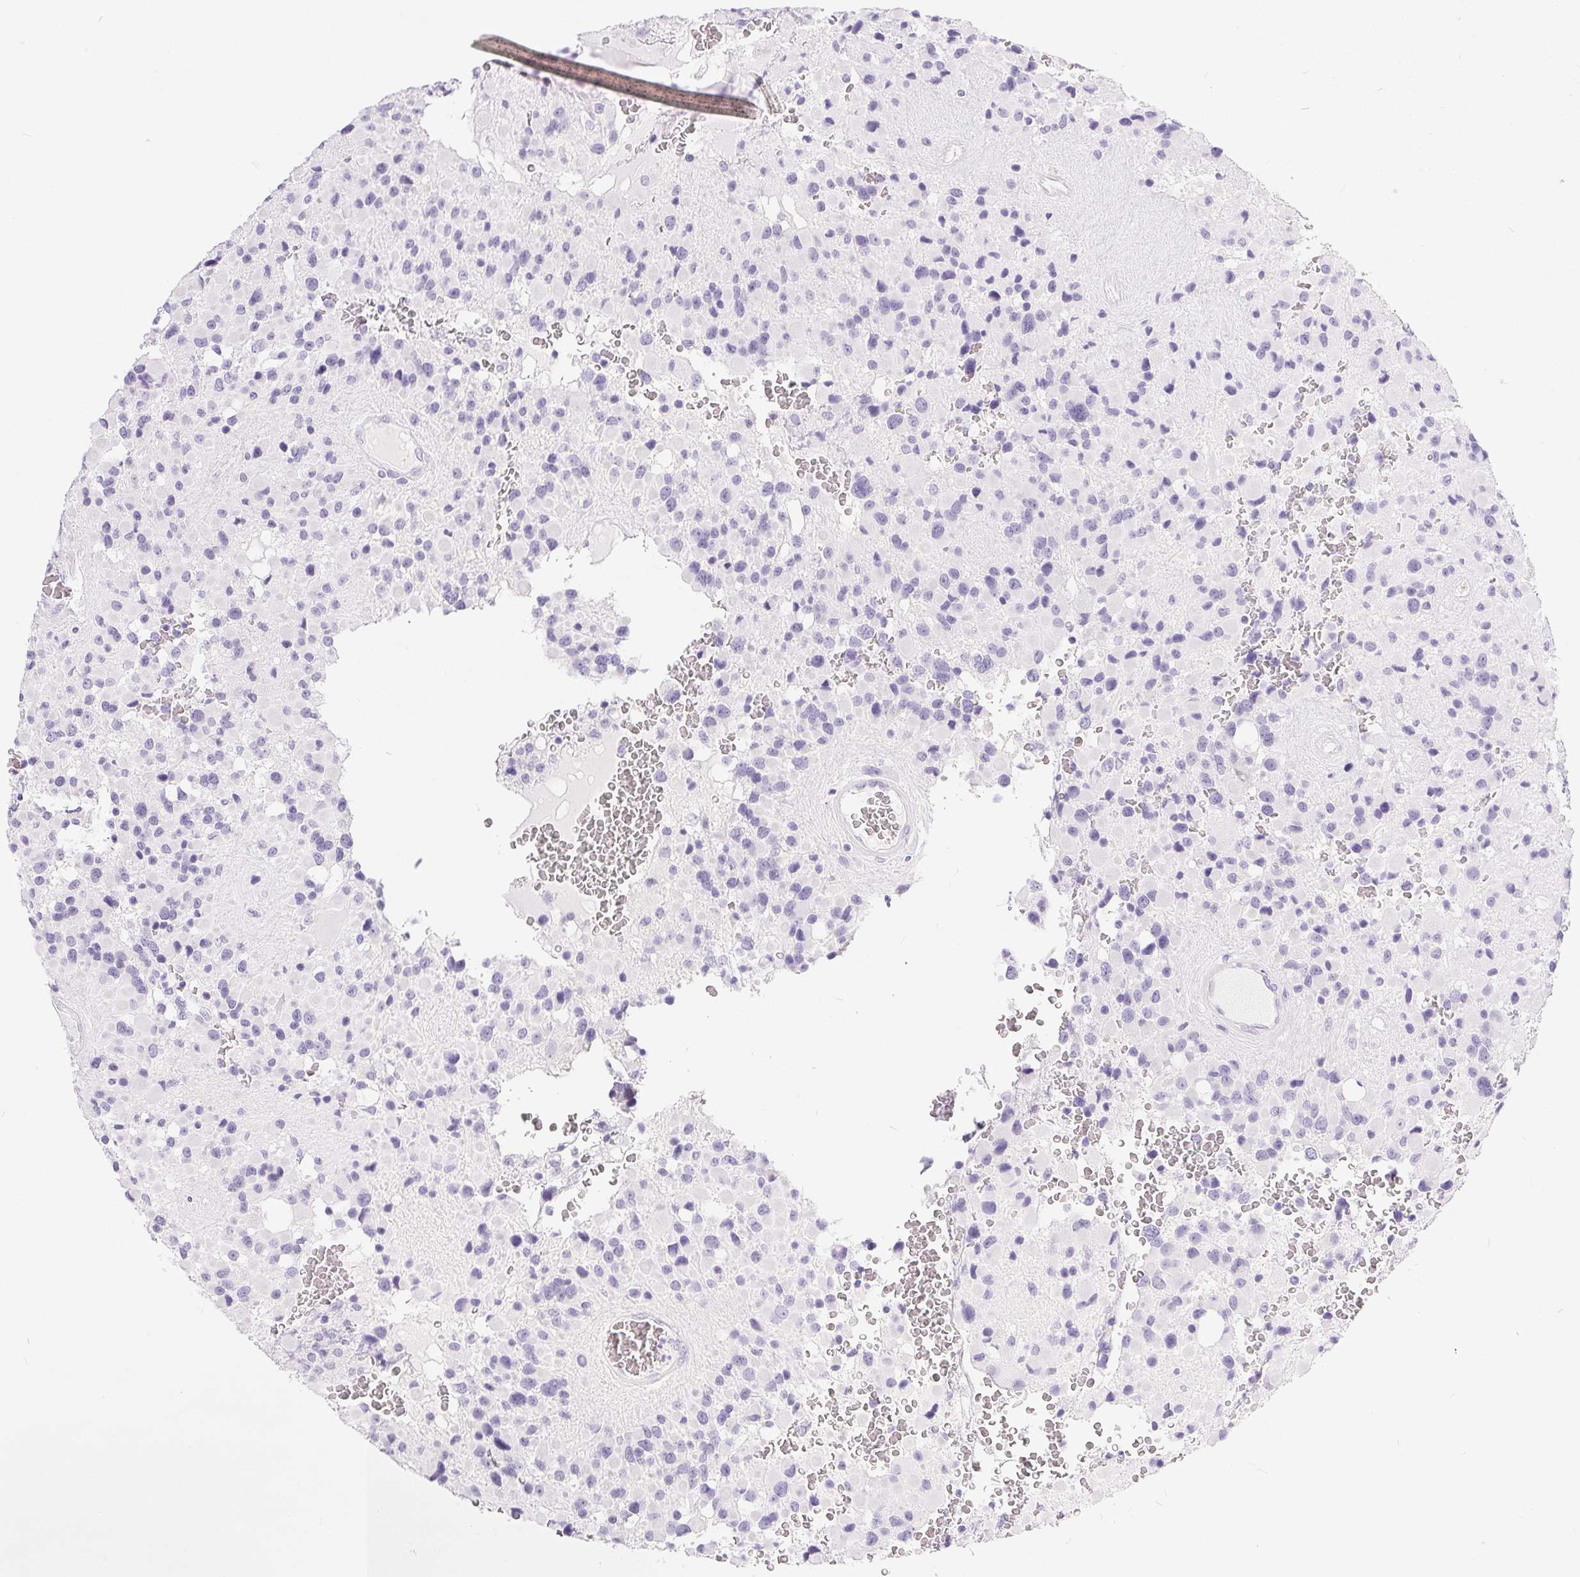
{"staining": {"intensity": "negative", "quantity": "none", "location": "none"}, "tissue": "glioma", "cell_type": "Tumor cells", "image_type": "cancer", "snomed": [{"axis": "morphology", "description": "Glioma, malignant, High grade"}, {"axis": "topography", "description": "Brain"}], "caption": "IHC image of human glioma stained for a protein (brown), which displays no expression in tumor cells.", "gene": "XDH", "patient": {"sex": "female", "age": 40}}